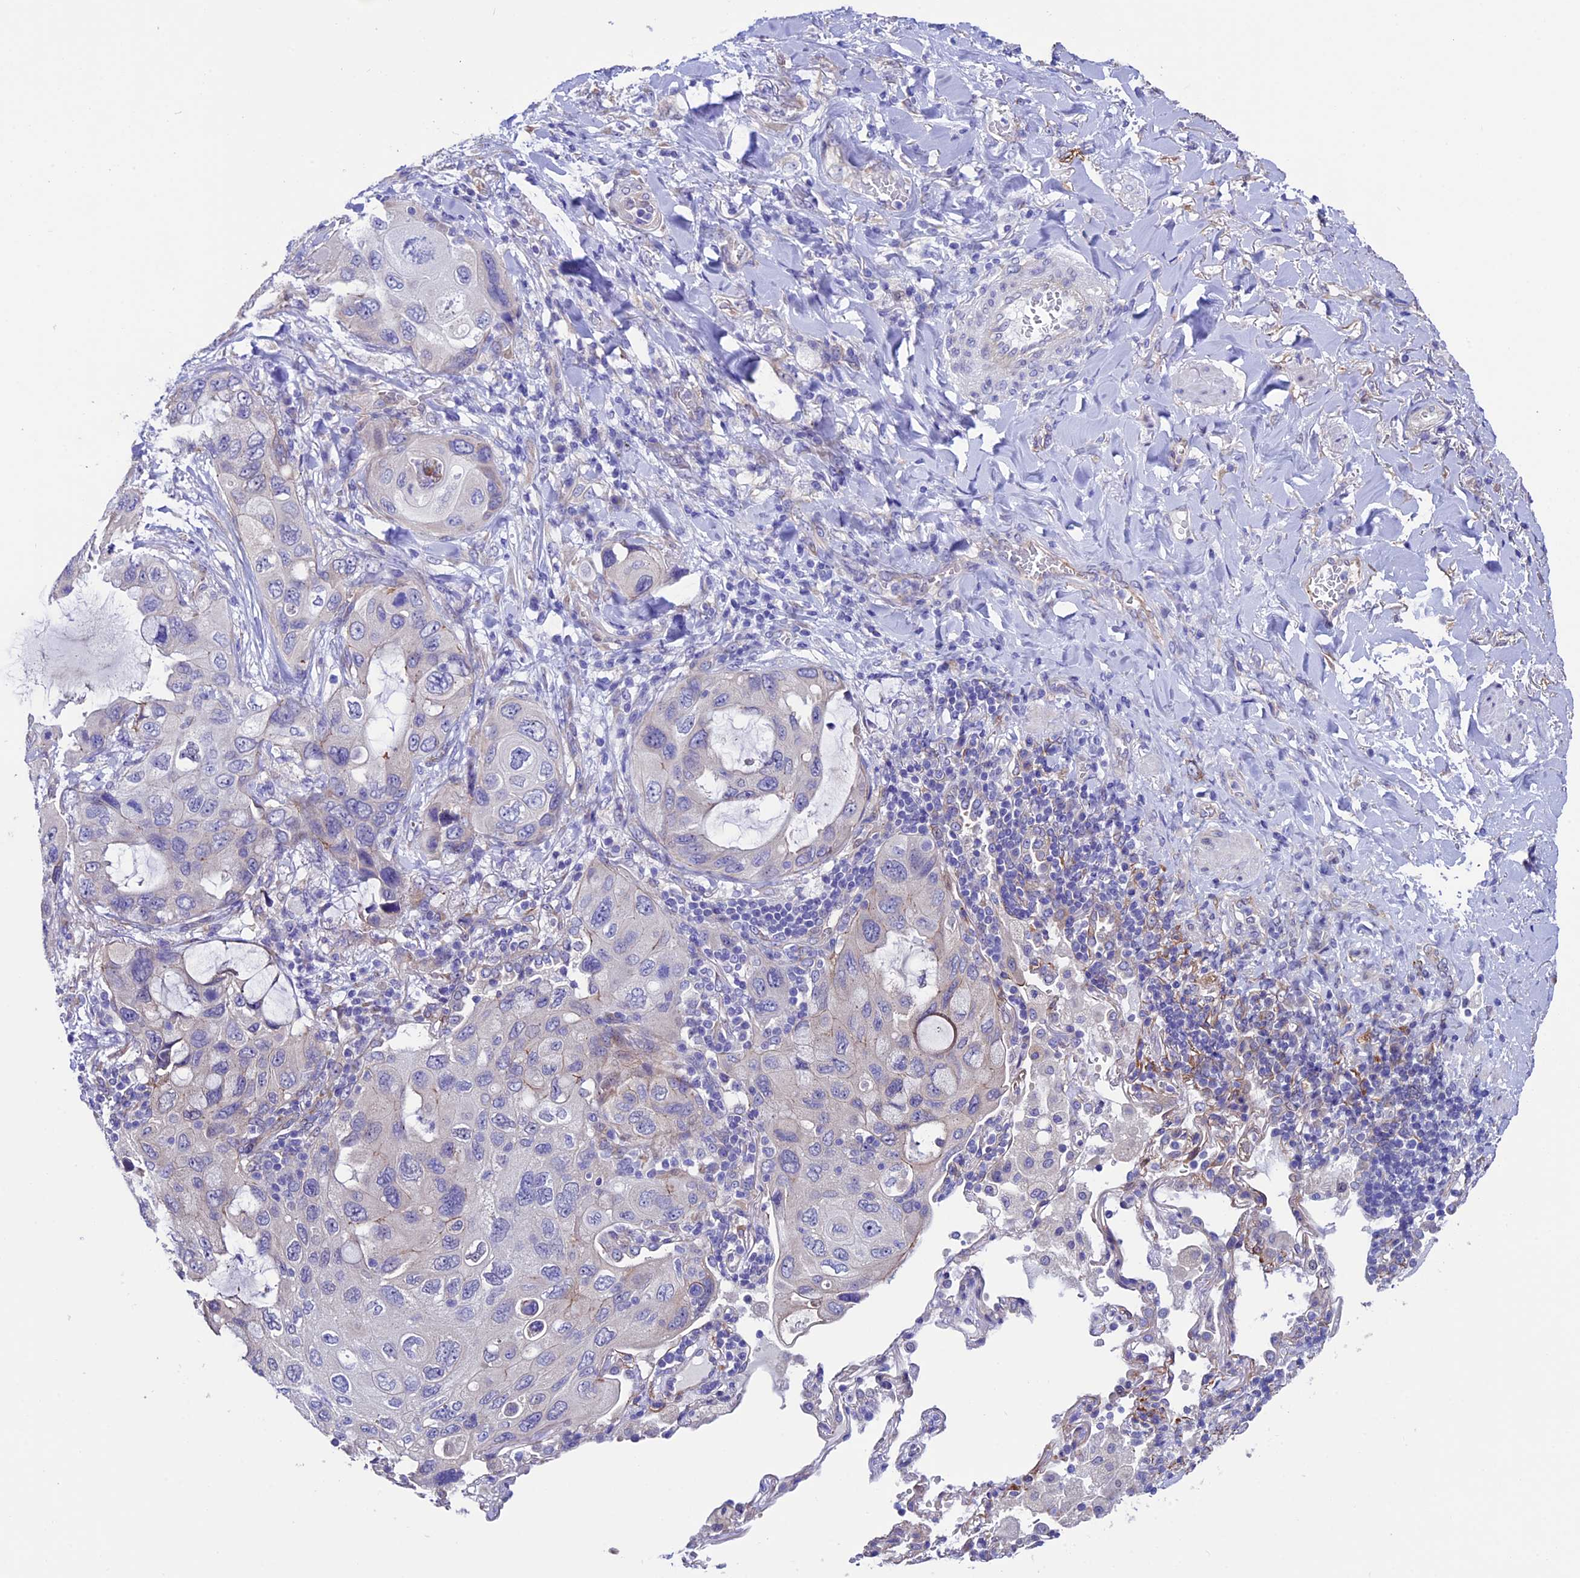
{"staining": {"intensity": "negative", "quantity": "none", "location": "none"}, "tissue": "lung cancer", "cell_type": "Tumor cells", "image_type": "cancer", "snomed": [{"axis": "morphology", "description": "Squamous cell carcinoma, NOS"}, {"axis": "topography", "description": "Lung"}], "caption": "A histopathology image of human lung cancer (squamous cell carcinoma) is negative for staining in tumor cells.", "gene": "TMEM171", "patient": {"sex": "female", "age": 73}}